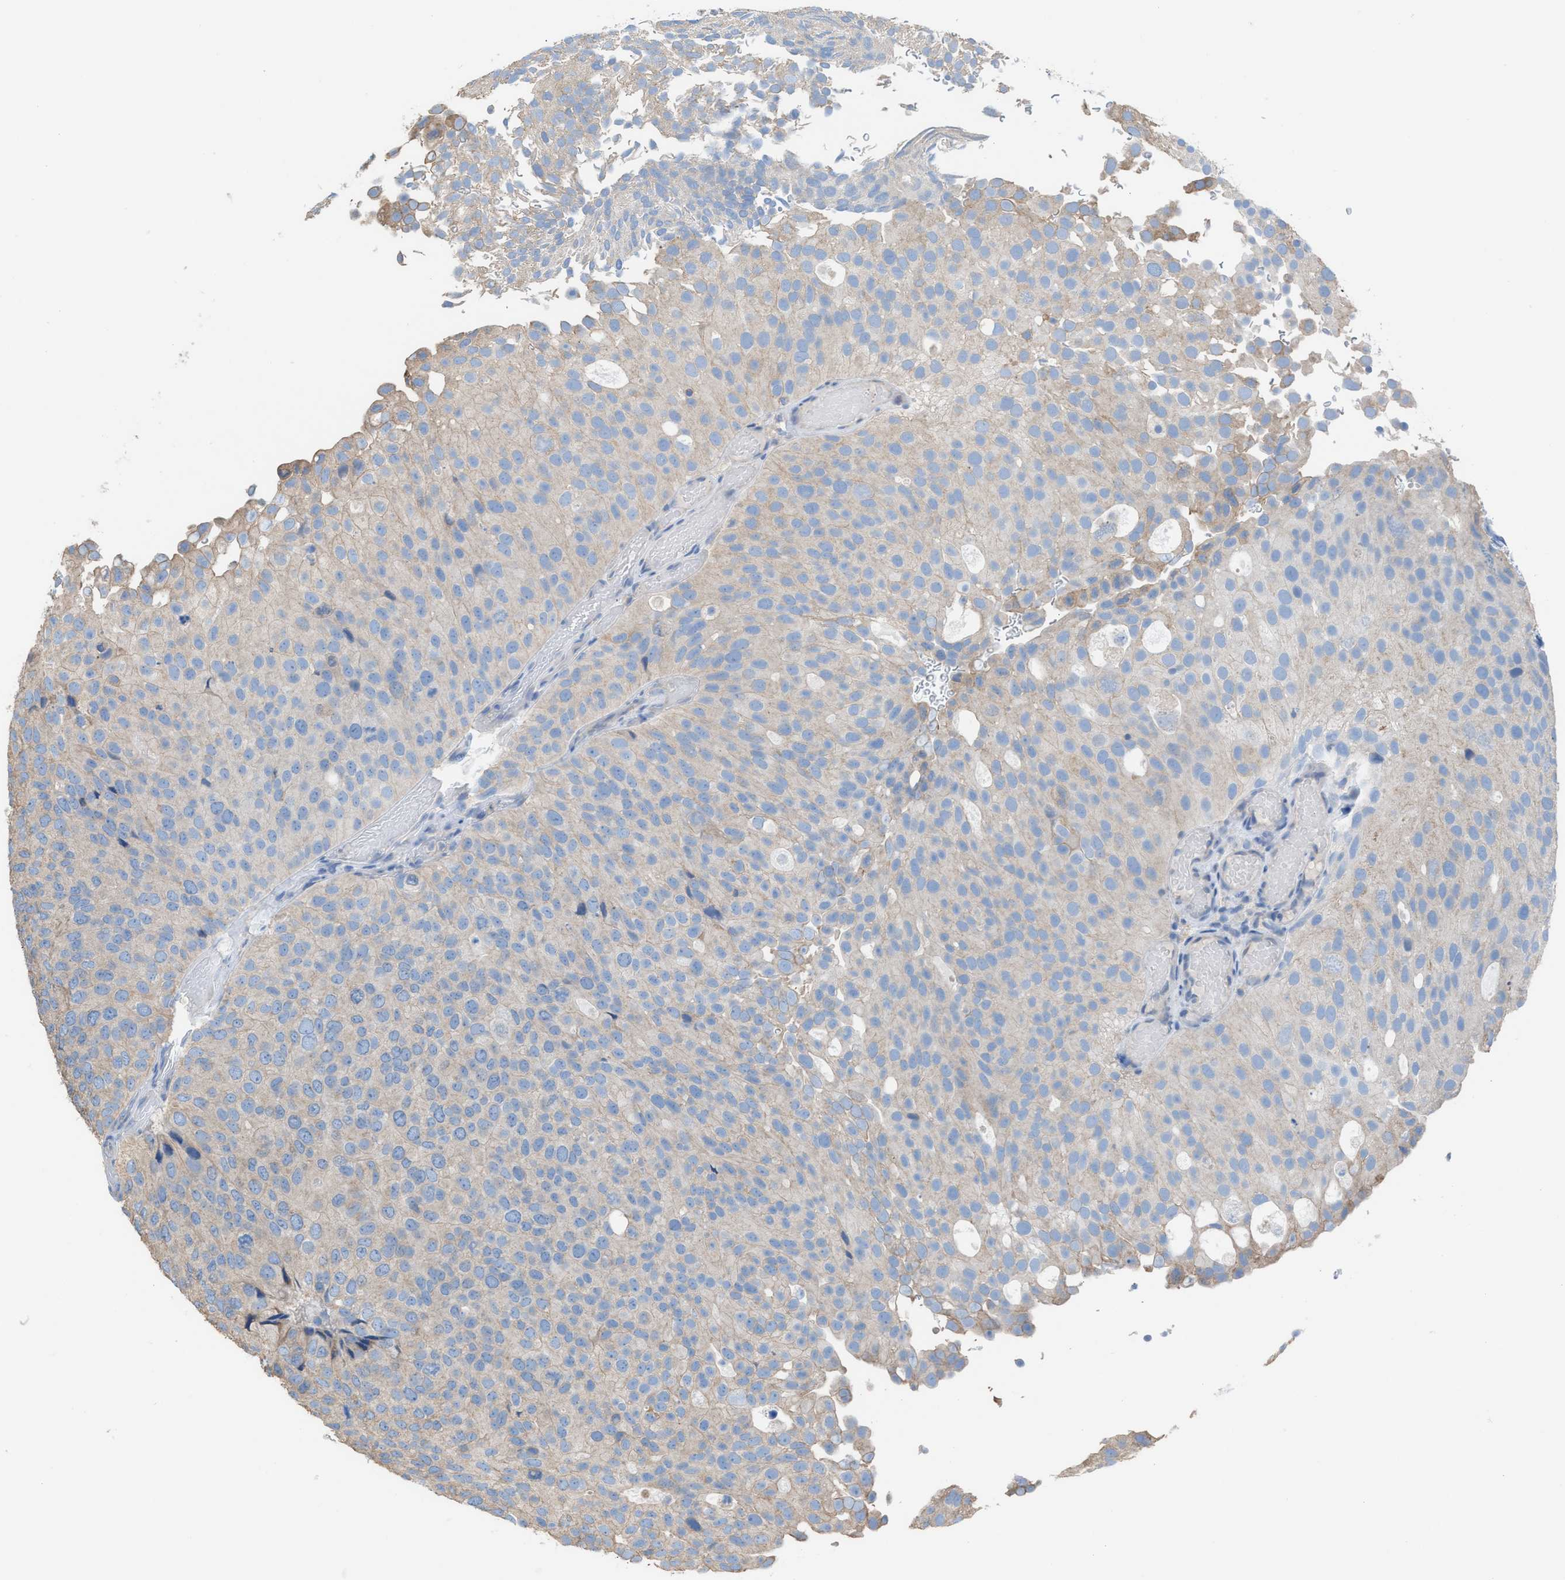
{"staining": {"intensity": "weak", "quantity": "<25%", "location": "cytoplasmic/membranous"}, "tissue": "urothelial cancer", "cell_type": "Tumor cells", "image_type": "cancer", "snomed": [{"axis": "morphology", "description": "Urothelial carcinoma, Low grade"}, {"axis": "topography", "description": "Urinary bladder"}], "caption": "Immunohistochemistry of low-grade urothelial carcinoma exhibits no staining in tumor cells. The staining is performed using DAB (3,3'-diaminobenzidine) brown chromogen with nuclei counter-stained in using hematoxylin.", "gene": "NQO2", "patient": {"sex": "male", "age": 78}}